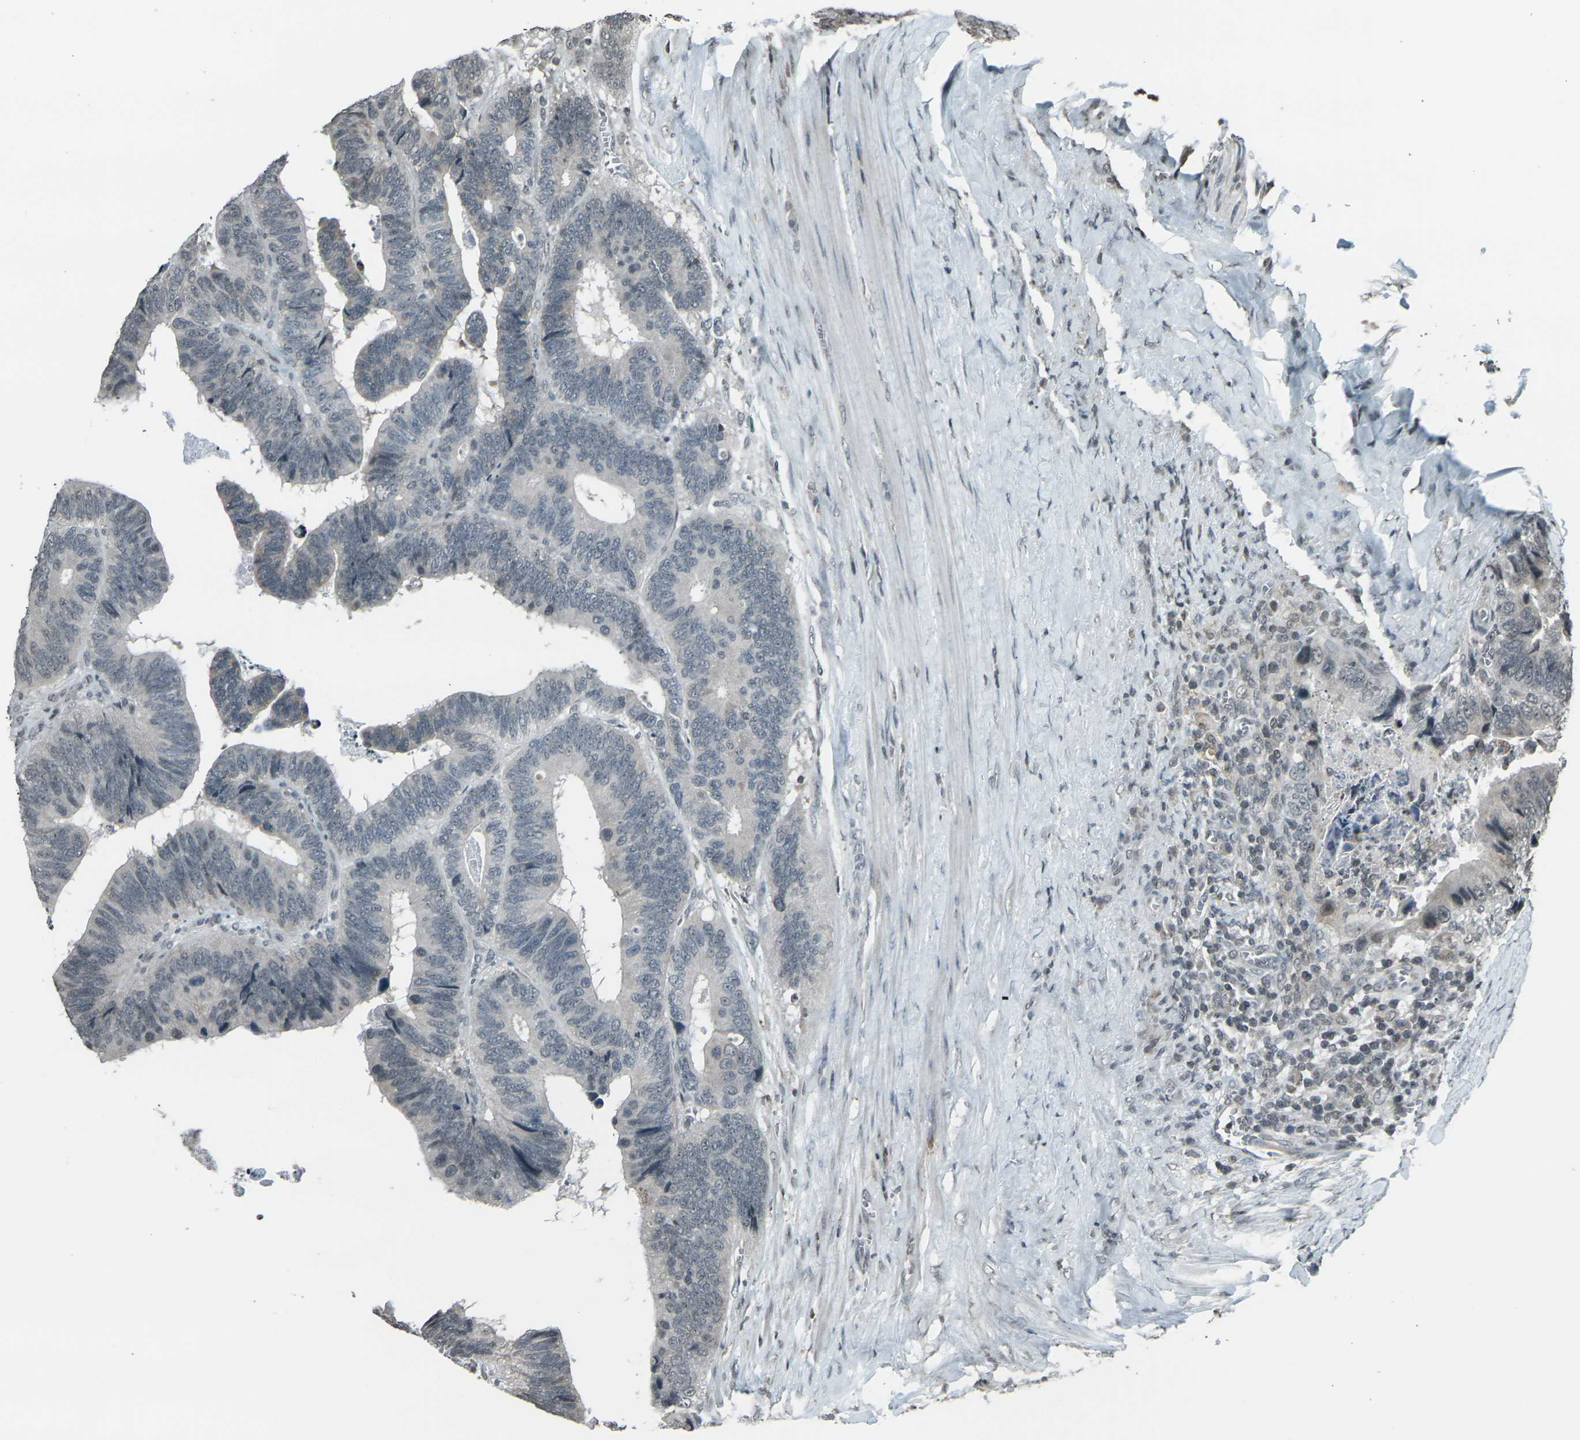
{"staining": {"intensity": "negative", "quantity": "none", "location": "none"}, "tissue": "colorectal cancer", "cell_type": "Tumor cells", "image_type": "cancer", "snomed": [{"axis": "morphology", "description": "Adenocarcinoma, NOS"}, {"axis": "topography", "description": "Colon"}], "caption": "Tumor cells show no significant protein expression in colorectal cancer (adenocarcinoma).", "gene": "PRPF8", "patient": {"sex": "male", "age": 72}}